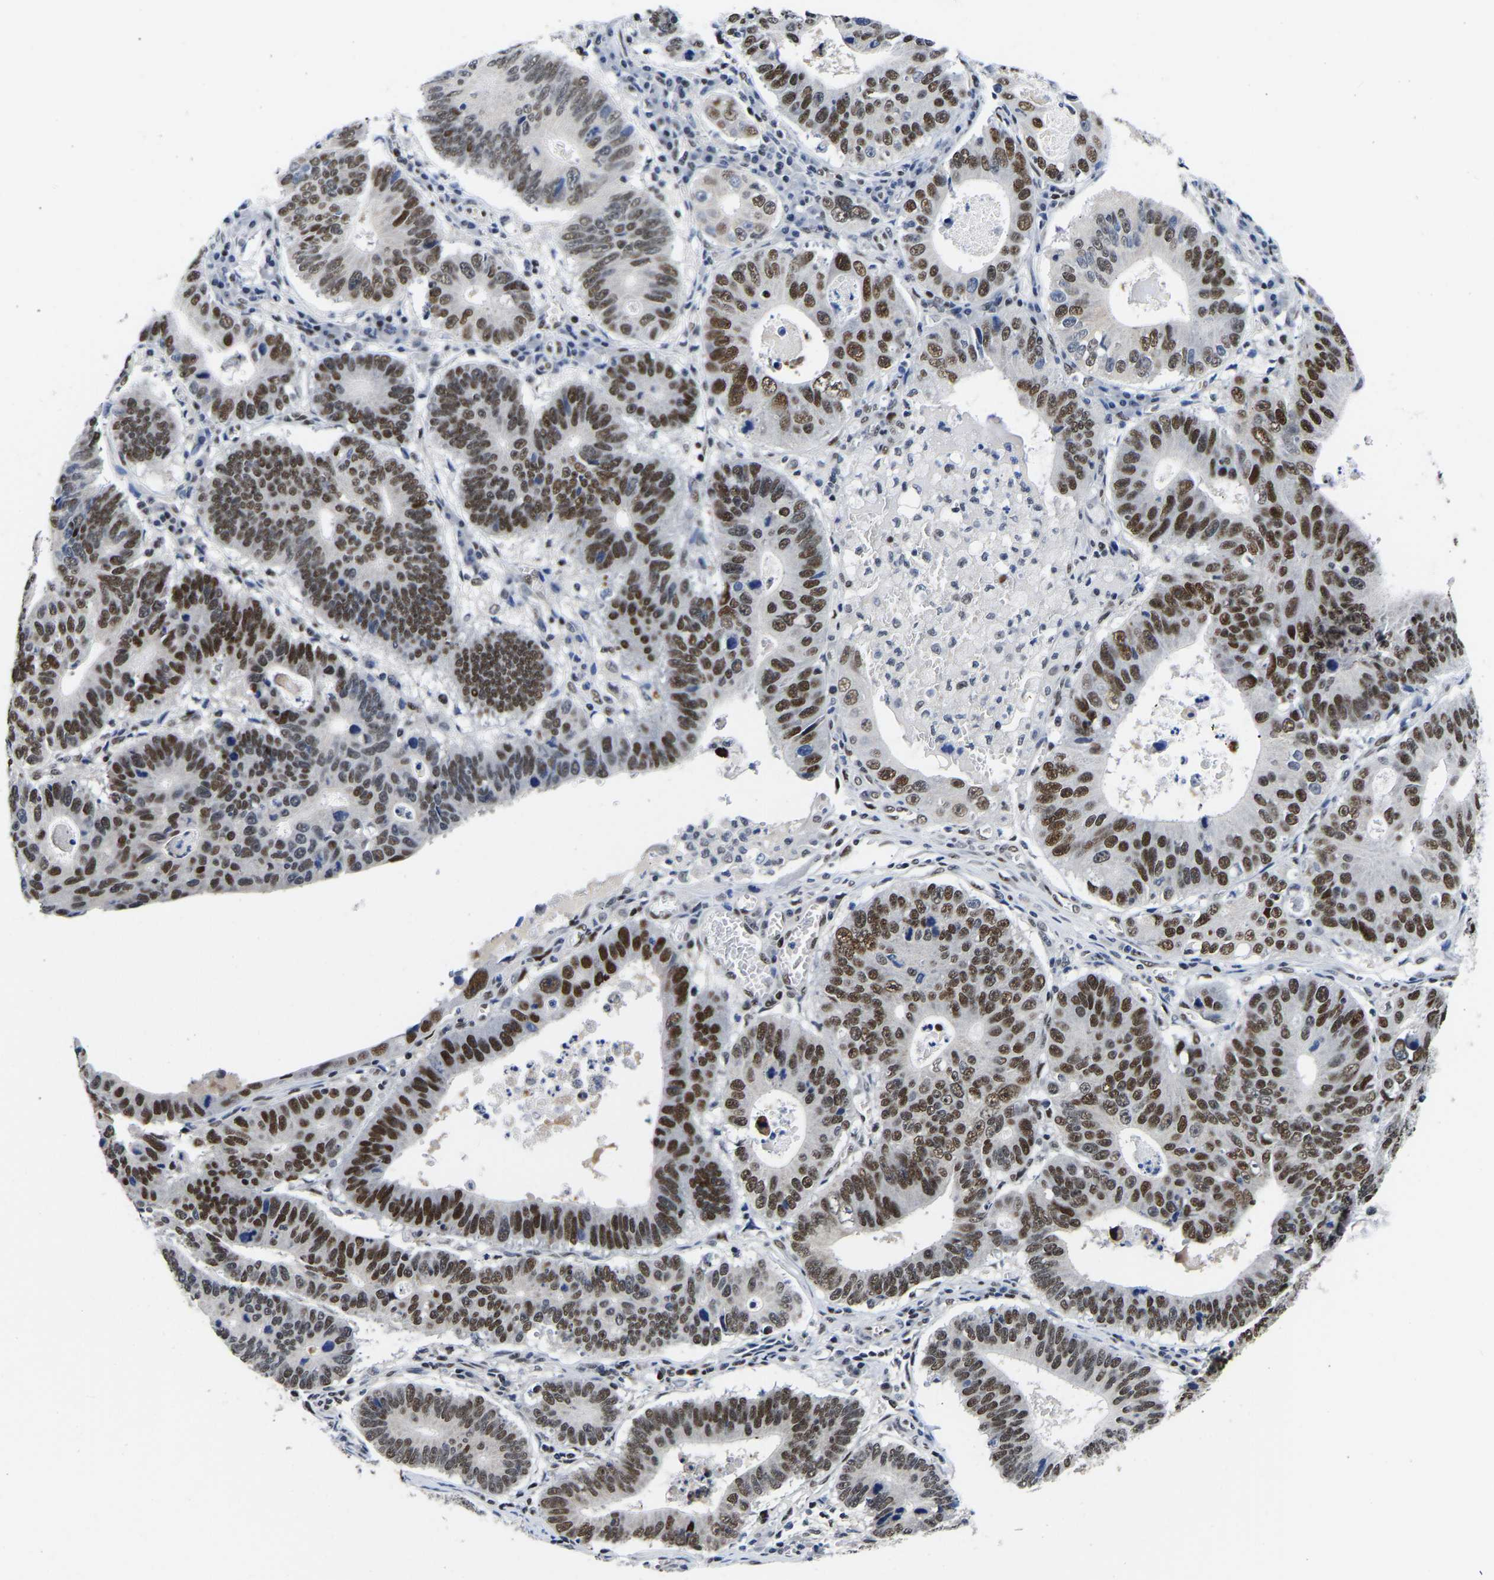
{"staining": {"intensity": "strong", "quantity": ">75%", "location": "nuclear"}, "tissue": "stomach cancer", "cell_type": "Tumor cells", "image_type": "cancer", "snomed": [{"axis": "morphology", "description": "Adenocarcinoma, NOS"}, {"axis": "topography", "description": "Stomach"}], "caption": "Adenocarcinoma (stomach) stained for a protein (brown) displays strong nuclear positive expression in approximately >75% of tumor cells.", "gene": "PTRHD1", "patient": {"sex": "male", "age": 59}}